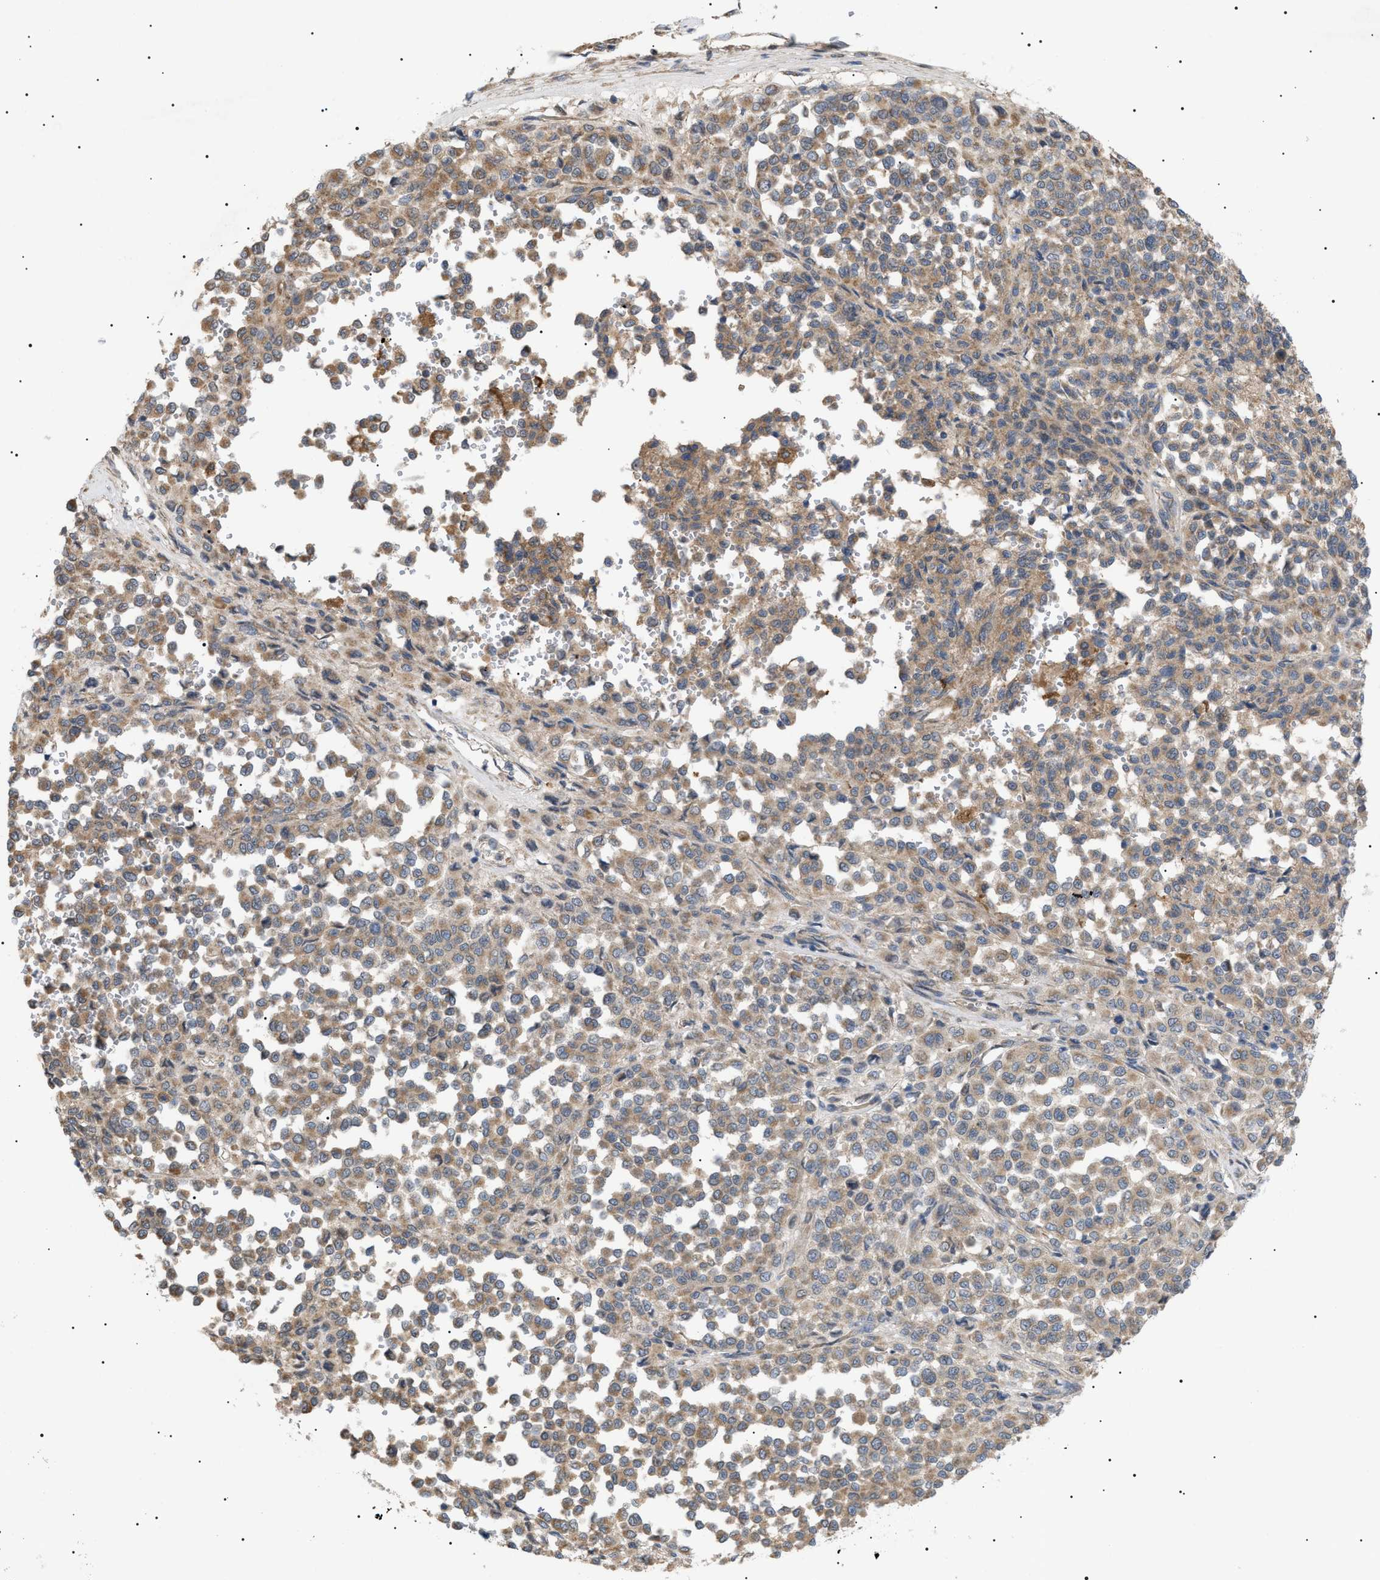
{"staining": {"intensity": "weak", "quantity": ">75%", "location": "cytoplasmic/membranous"}, "tissue": "melanoma", "cell_type": "Tumor cells", "image_type": "cancer", "snomed": [{"axis": "morphology", "description": "Malignant melanoma, Metastatic site"}, {"axis": "topography", "description": "Pancreas"}], "caption": "Malignant melanoma (metastatic site) stained with DAB (3,3'-diaminobenzidine) immunohistochemistry (IHC) shows low levels of weak cytoplasmic/membranous staining in about >75% of tumor cells.", "gene": "IRS2", "patient": {"sex": "female", "age": 30}}